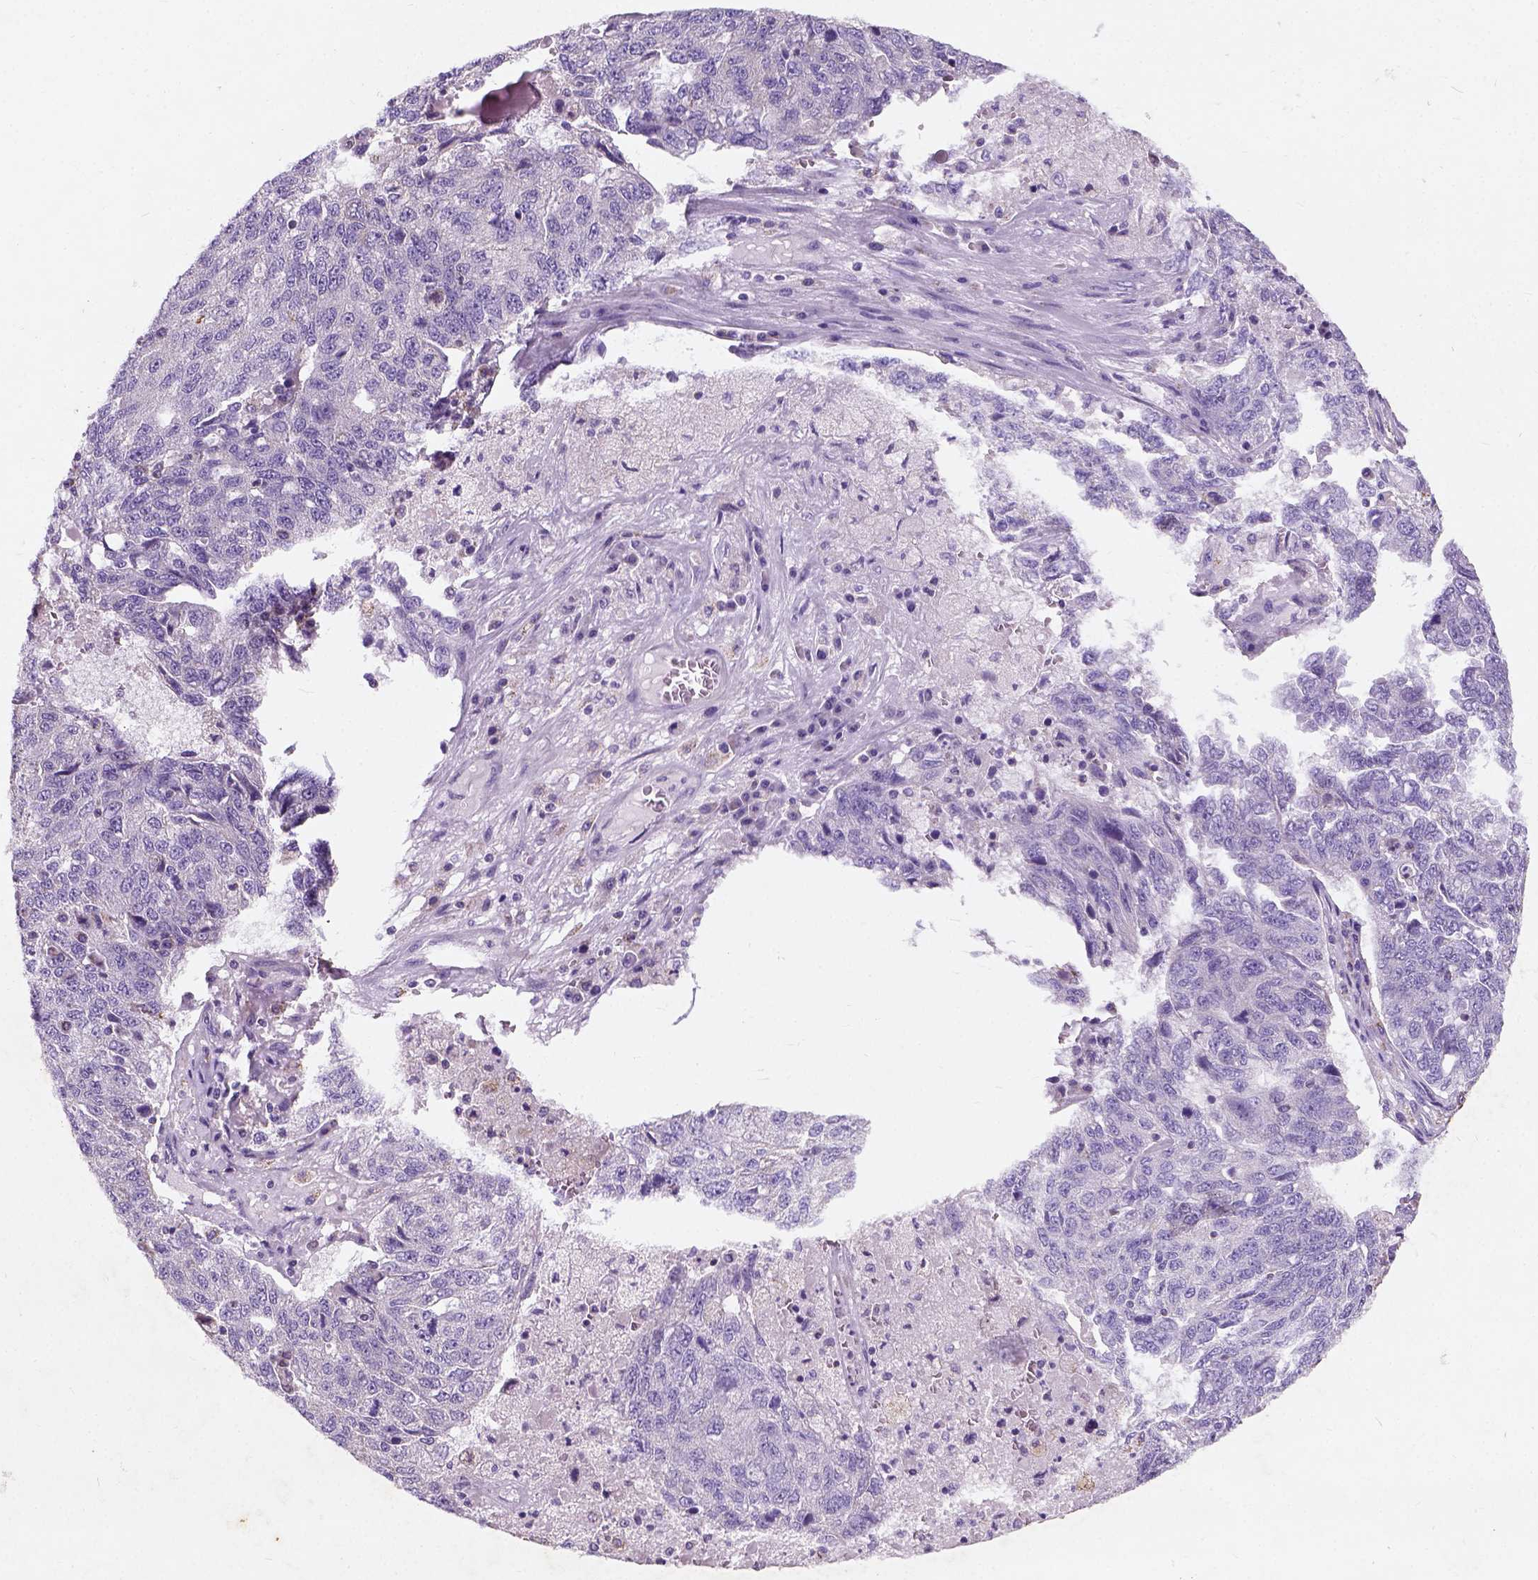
{"staining": {"intensity": "negative", "quantity": "none", "location": "none"}, "tissue": "ovarian cancer", "cell_type": "Tumor cells", "image_type": "cancer", "snomed": [{"axis": "morphology", "description": "Cystadenocarcinoma, serous, NOS"}, {"axis": "topography", "description": "Ovary"}], "caption": "DAB immunohistochemical staining of ovarian cancer shows no significant positivity in tumor cells. (Stains: DAB (3,3'-diaminobenzidine) immunohistochemistry with hematoxylin counter stain, Microscopy: brightfield microscopy at high magnification).", "gene": "CHODL", "patient": {"sex": "female", "age": 71}}